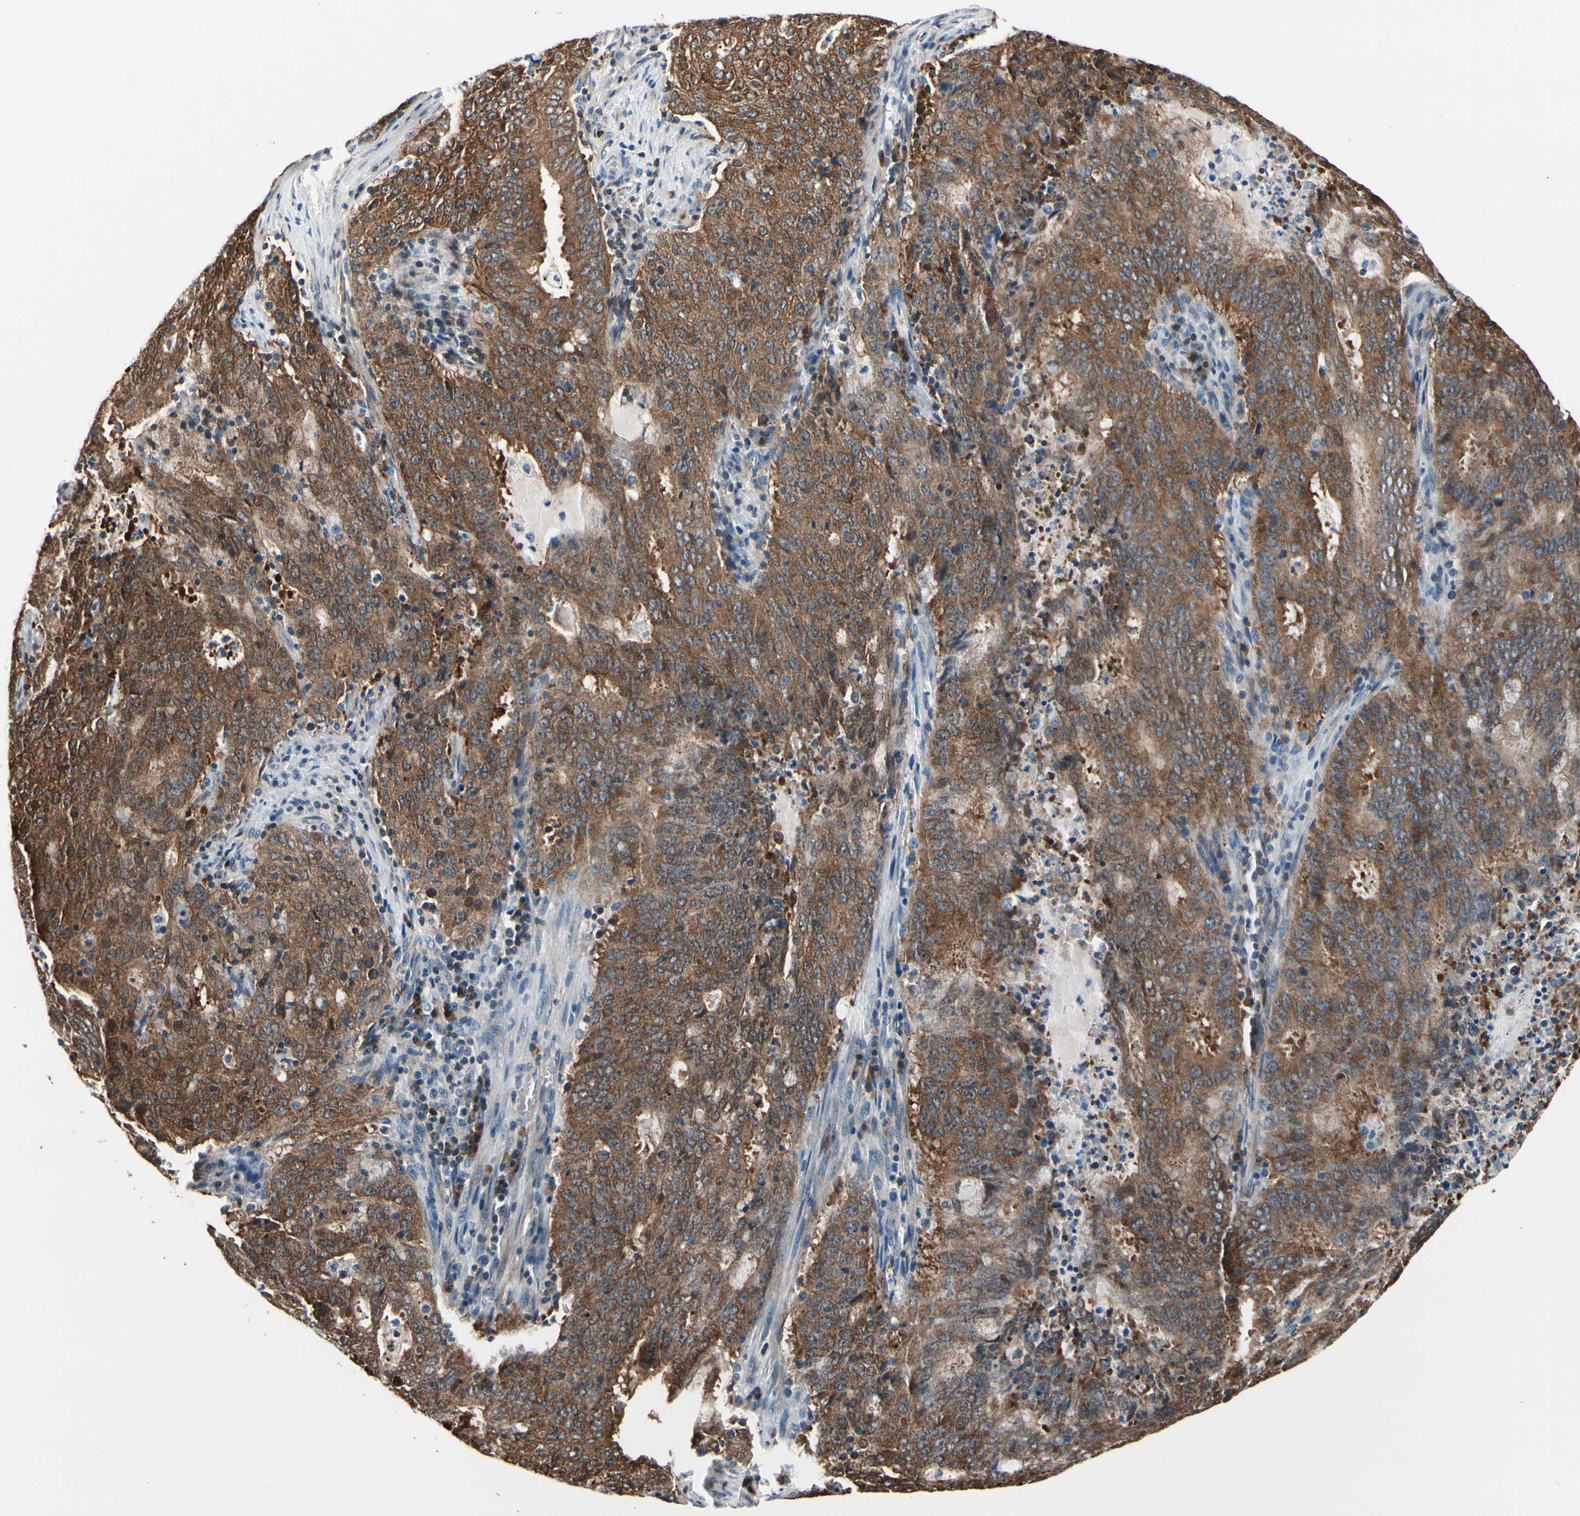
{"staining": {"intensity": "strong", "quantity": ">75%", "location": "cytoplasmic/membranous"}, "tissue": "cervical cancer", "cell_type": "Tumor cells", "image_type": "cancer", "snomed": [{"axis": "morphology", "description": "Adenocarcinoma, NOS"}, {"axis": "topography", "description": "Cervix"}], "caption": "Immunohistochemistry (IHC) (DAB) staining of adenocarcinoma (cervical) reveals strong cytoplasmic/membranous protein positivity in about >75% of tumor cells.", "gene": "PRDX2", "patient": {"sex": "female", "age": 44}}